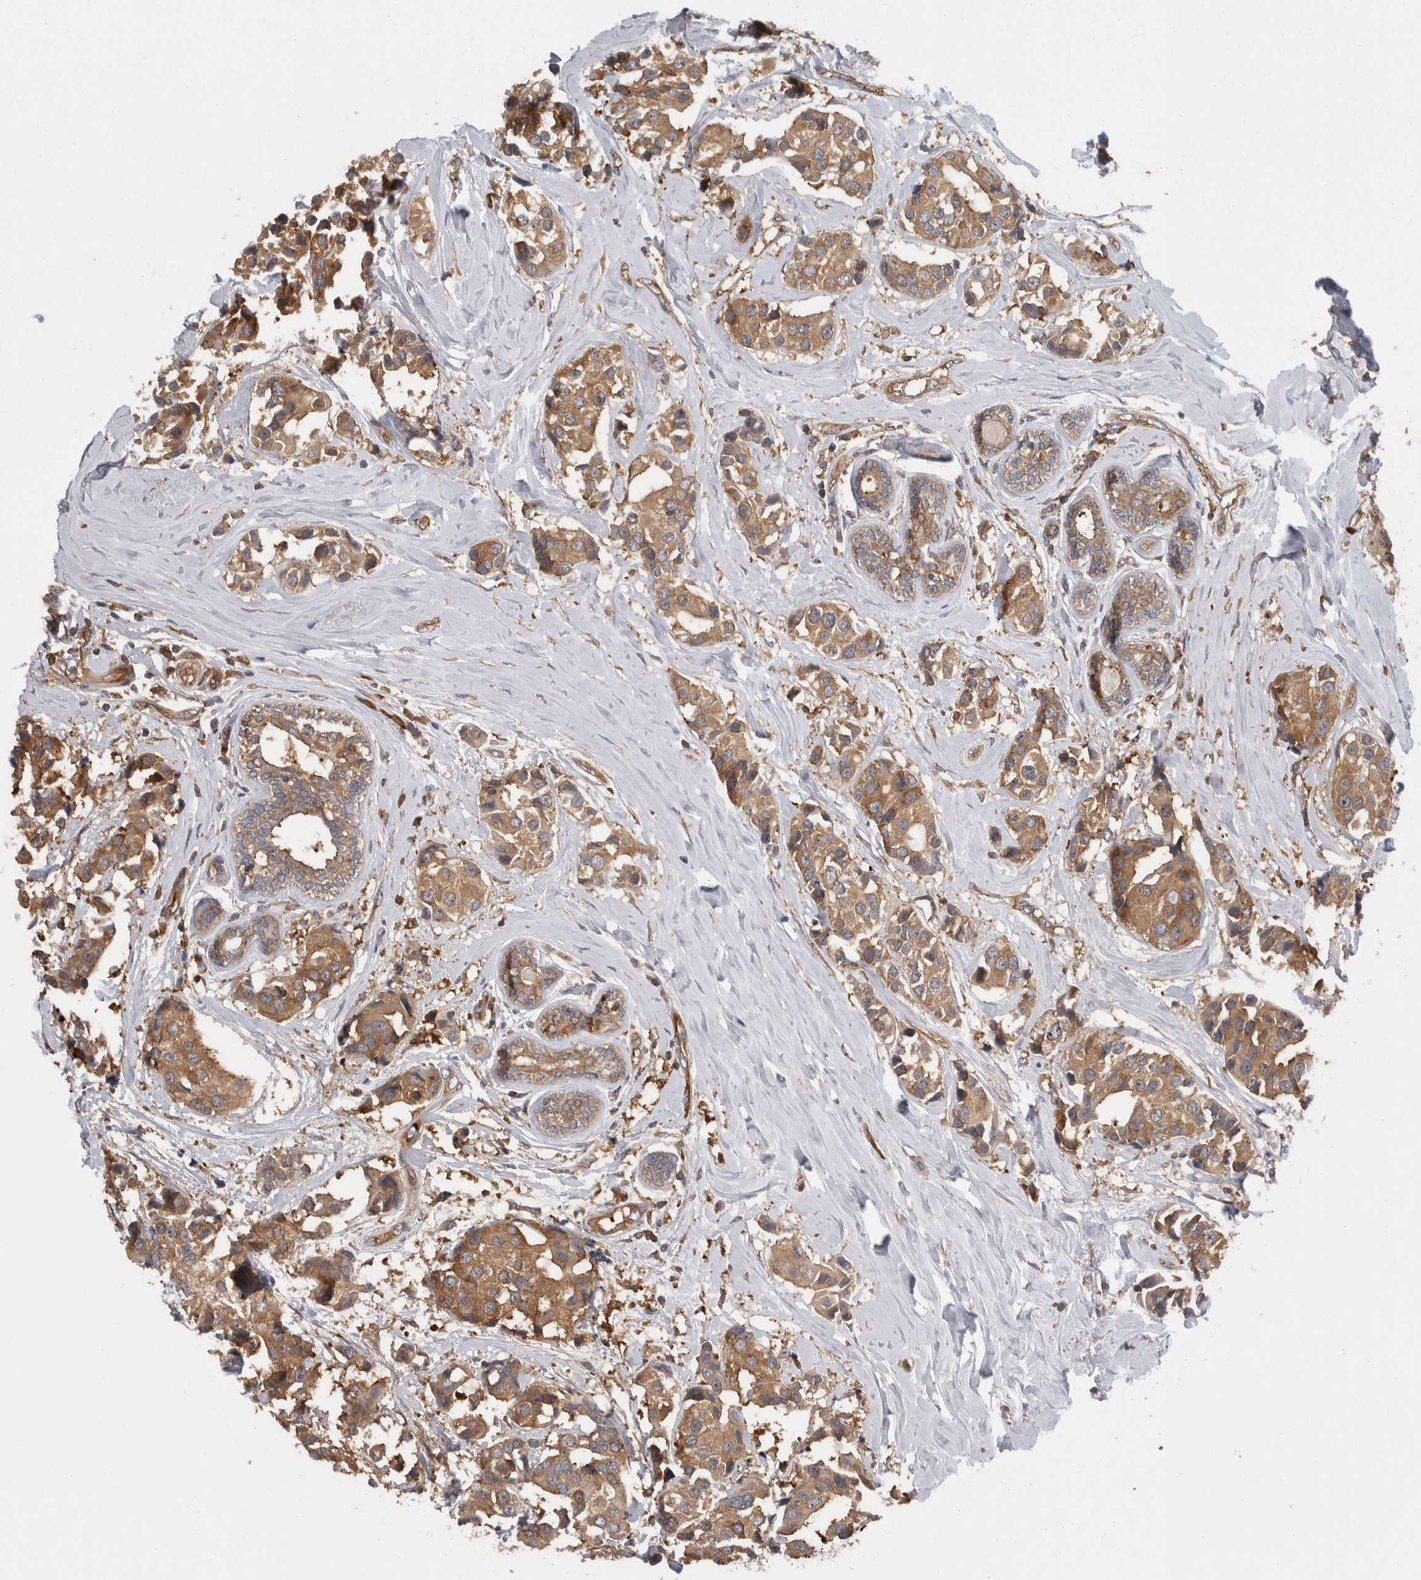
{"staining": {"intensity": "moderate", "quantity": ">75%", "location": "cytoplasmic/membranous"}, "tissue": "breast cancer", "cell_type": "Tumor cells", "image_type": "cancer", "snomed": [{"axis": "morphology", "description": "Normal tissue, NOS"}, {"axis": "morphology", "description": "Duct carcinoma"}, {"axis": "topography", "description": "Breast"}], "caption": "Breast intraductal carcinoma stained with a brown dye shows moderate cytoplasmic/membranous positive positivity in approximately >75% of tumor cells.", "gene": "SMCR8", "patient": {"sex": "female", "age": 39}}